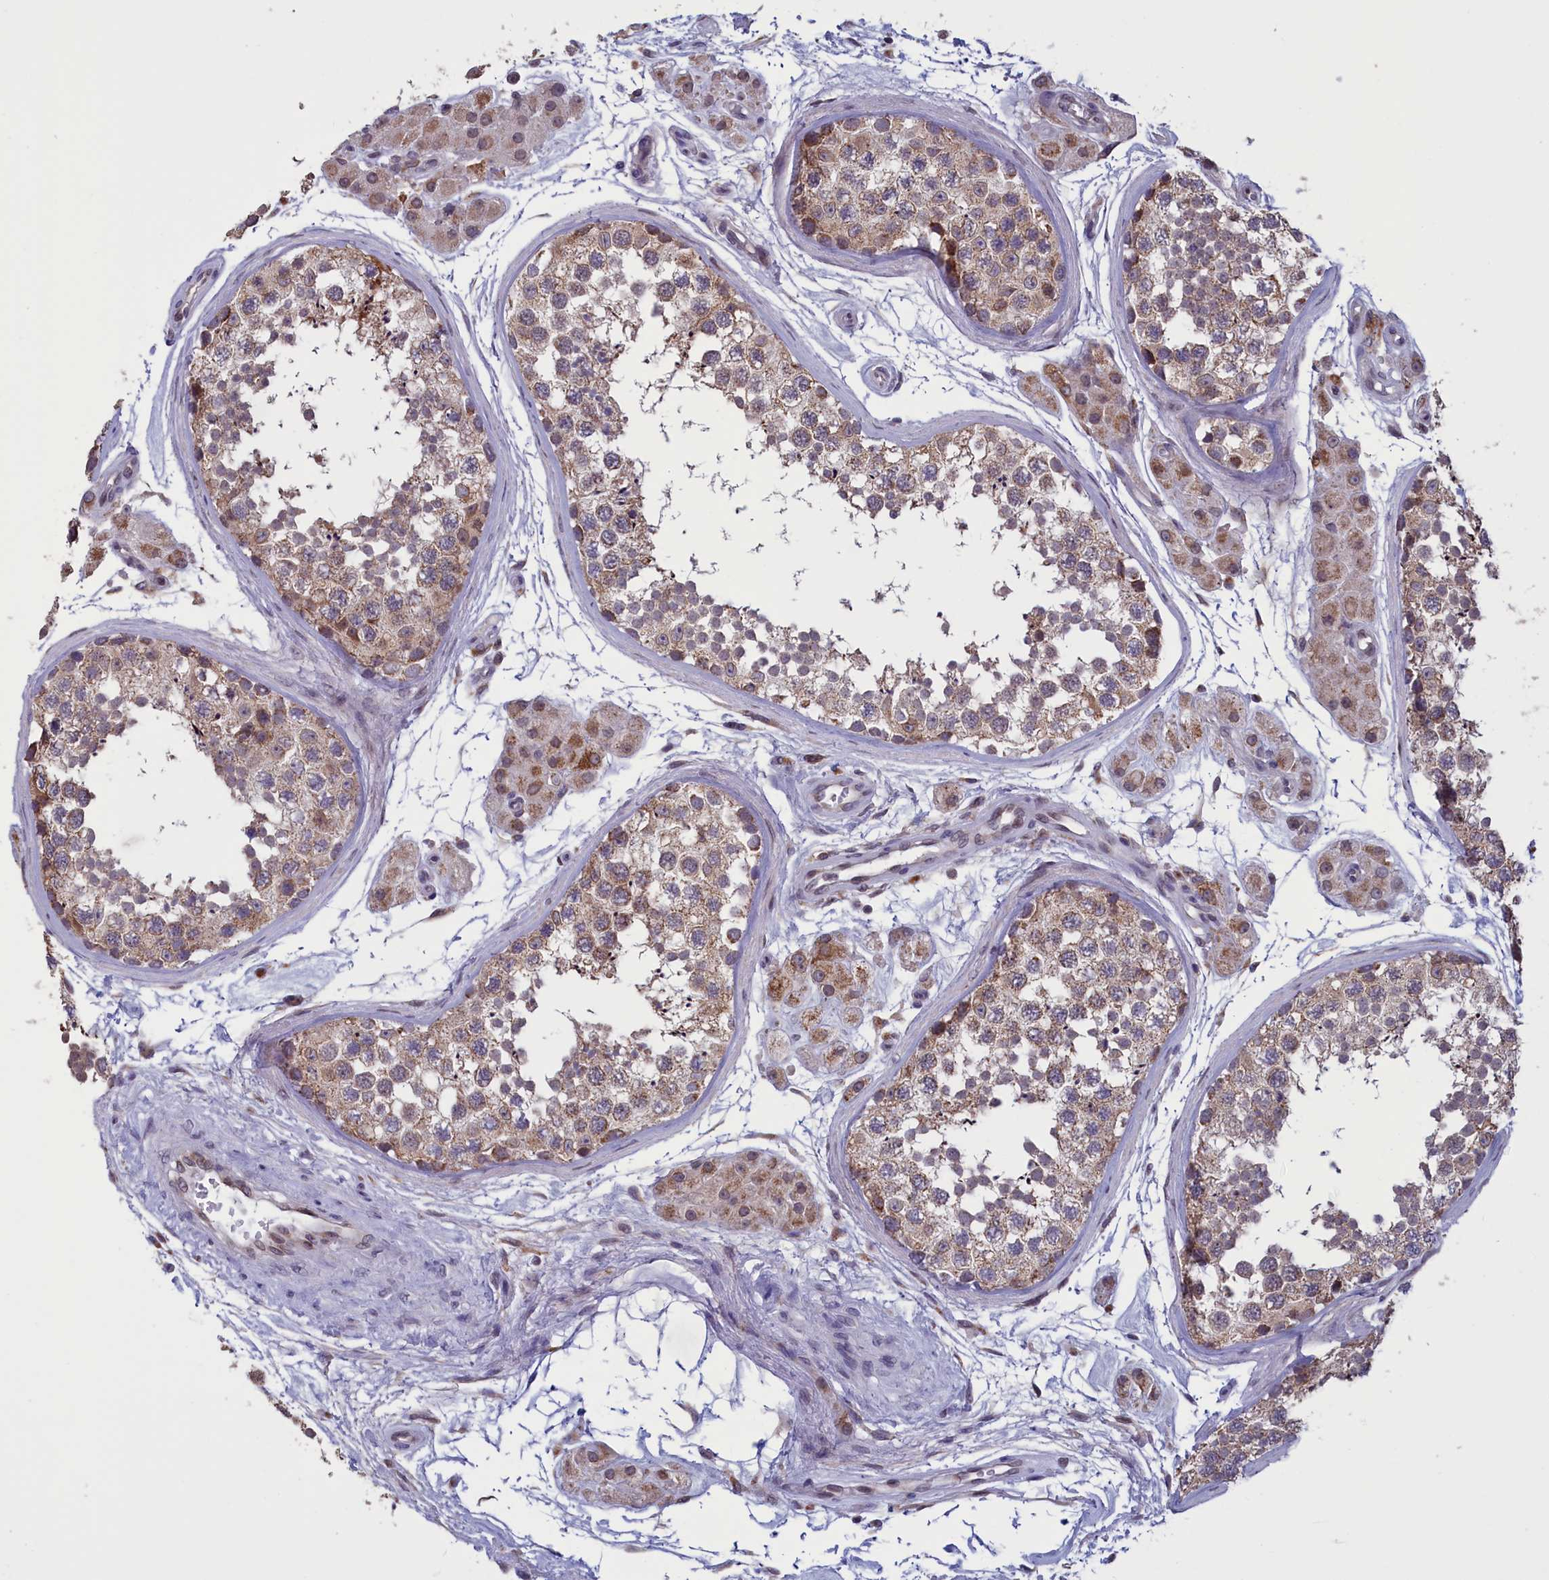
{"staining": {"intensity": "moderate", "quantity": ">75%", "location": "cytoplasmic/membranous"}, "tissue": "testis", "cell_type": "Cells in seminiferous ducts", "image_type": "normal", "snomed": [{"axis": "morphology", "description": "Normal tissue, NOS"}, {"axis": "topography", "description": "Testis"}], "caption": "Testis stained with immunohistochemistry reveals moderate cytoplasmic/membranous expression in approximately >75% of cells in seminiferous ducts. Using DAB (brown) and hematoxylin (blue) stains, captured at high magnification using brightfield microscopy.", "gene": "PARS2", "patient": {"sex": "male", "age": 56}}